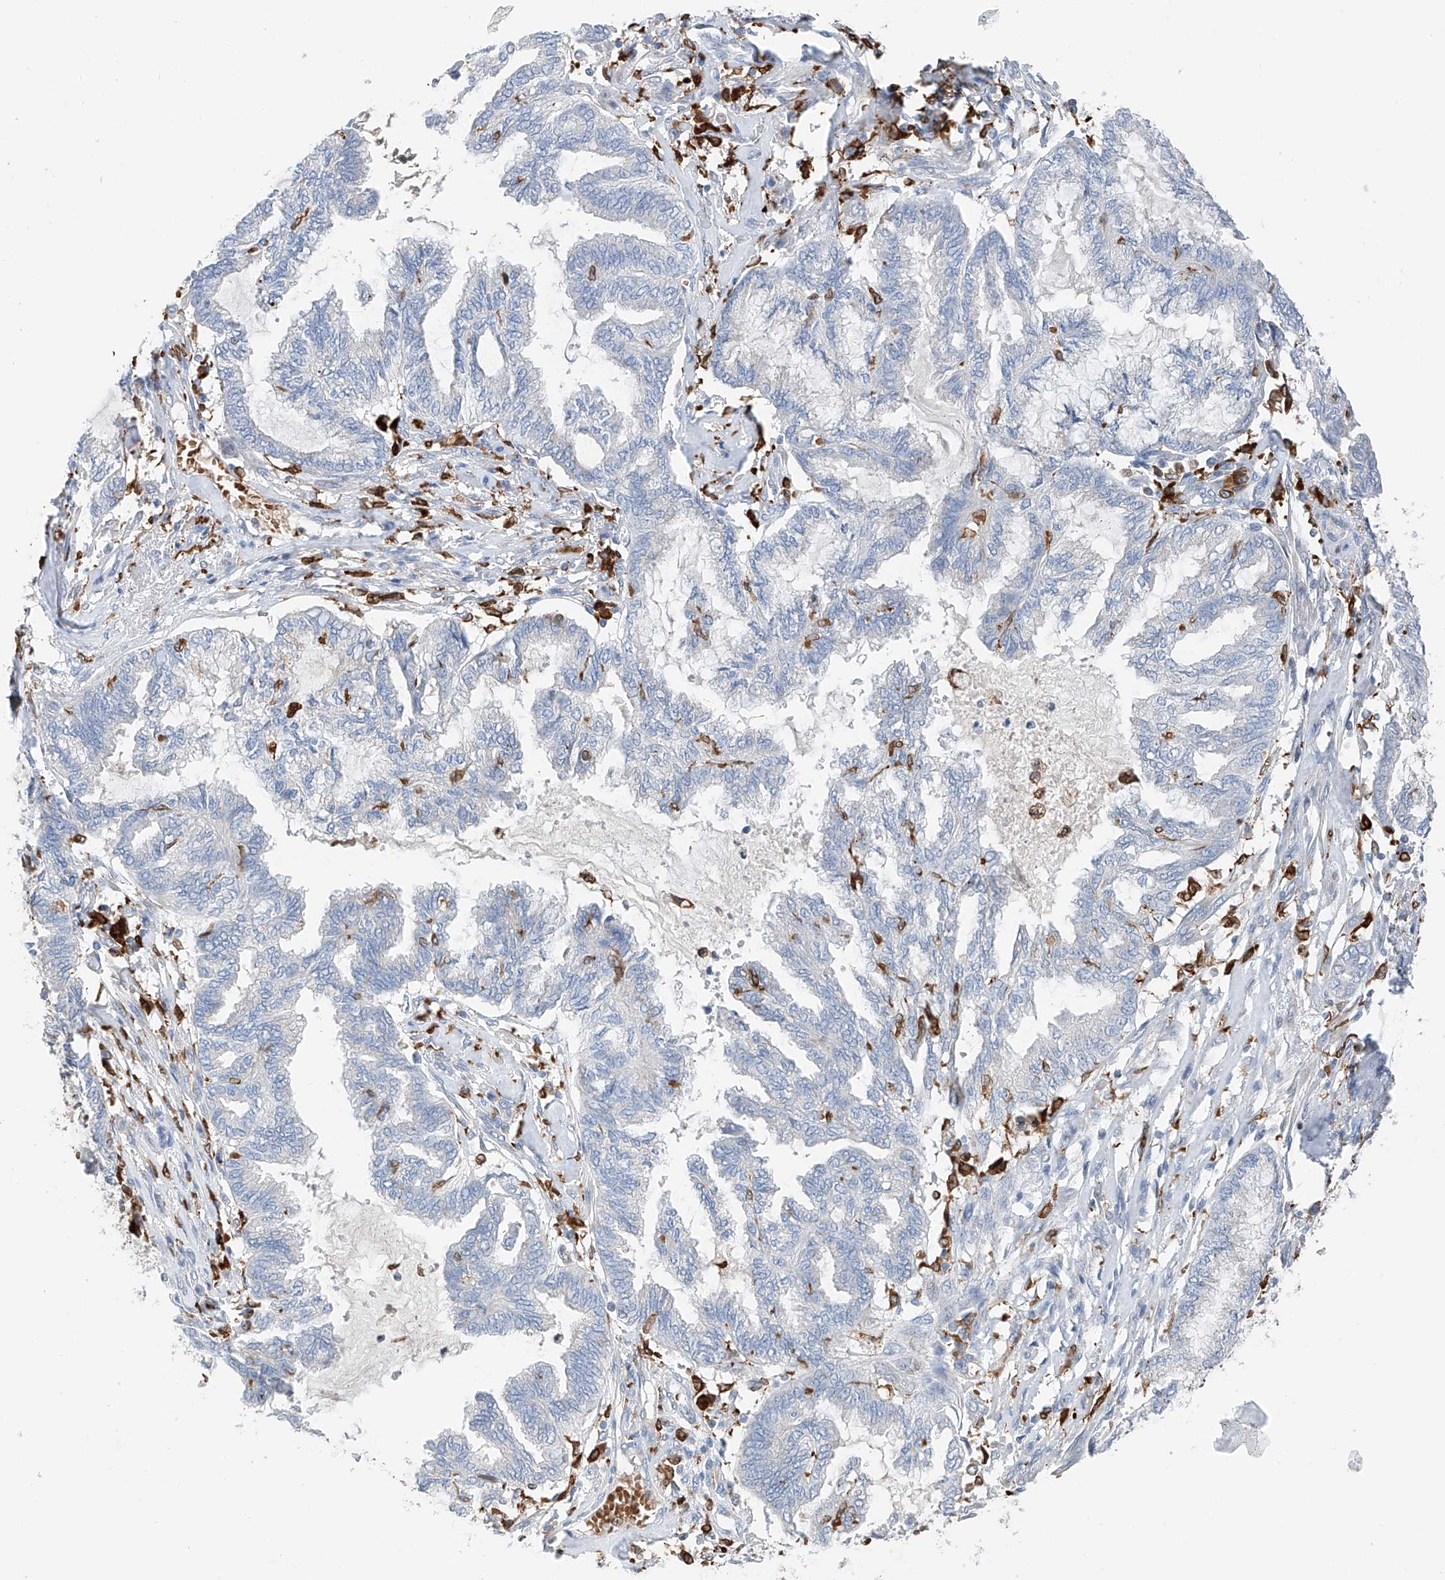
{"staining": {"intensity": "negative", "quantity": "none", "location": "none"}, "tissue": "endometrial cancer", "cell_type": "Tumor cells", "image_type": "cancer", "snomed": [{"axis": "morphology", "description": "Adenocarcinoma, NOS"}, {"axis": "topography", "description": "Endometrium"}], "caption": "DAB (3,3'-diaminobenzidine) immunohistochemical staining of human endometrial cancer (adenocarcinoma) shows no significant staining in tumor cells.", "gene": "TBXAS1", "patient": {"sex": "female", "age": 86}}